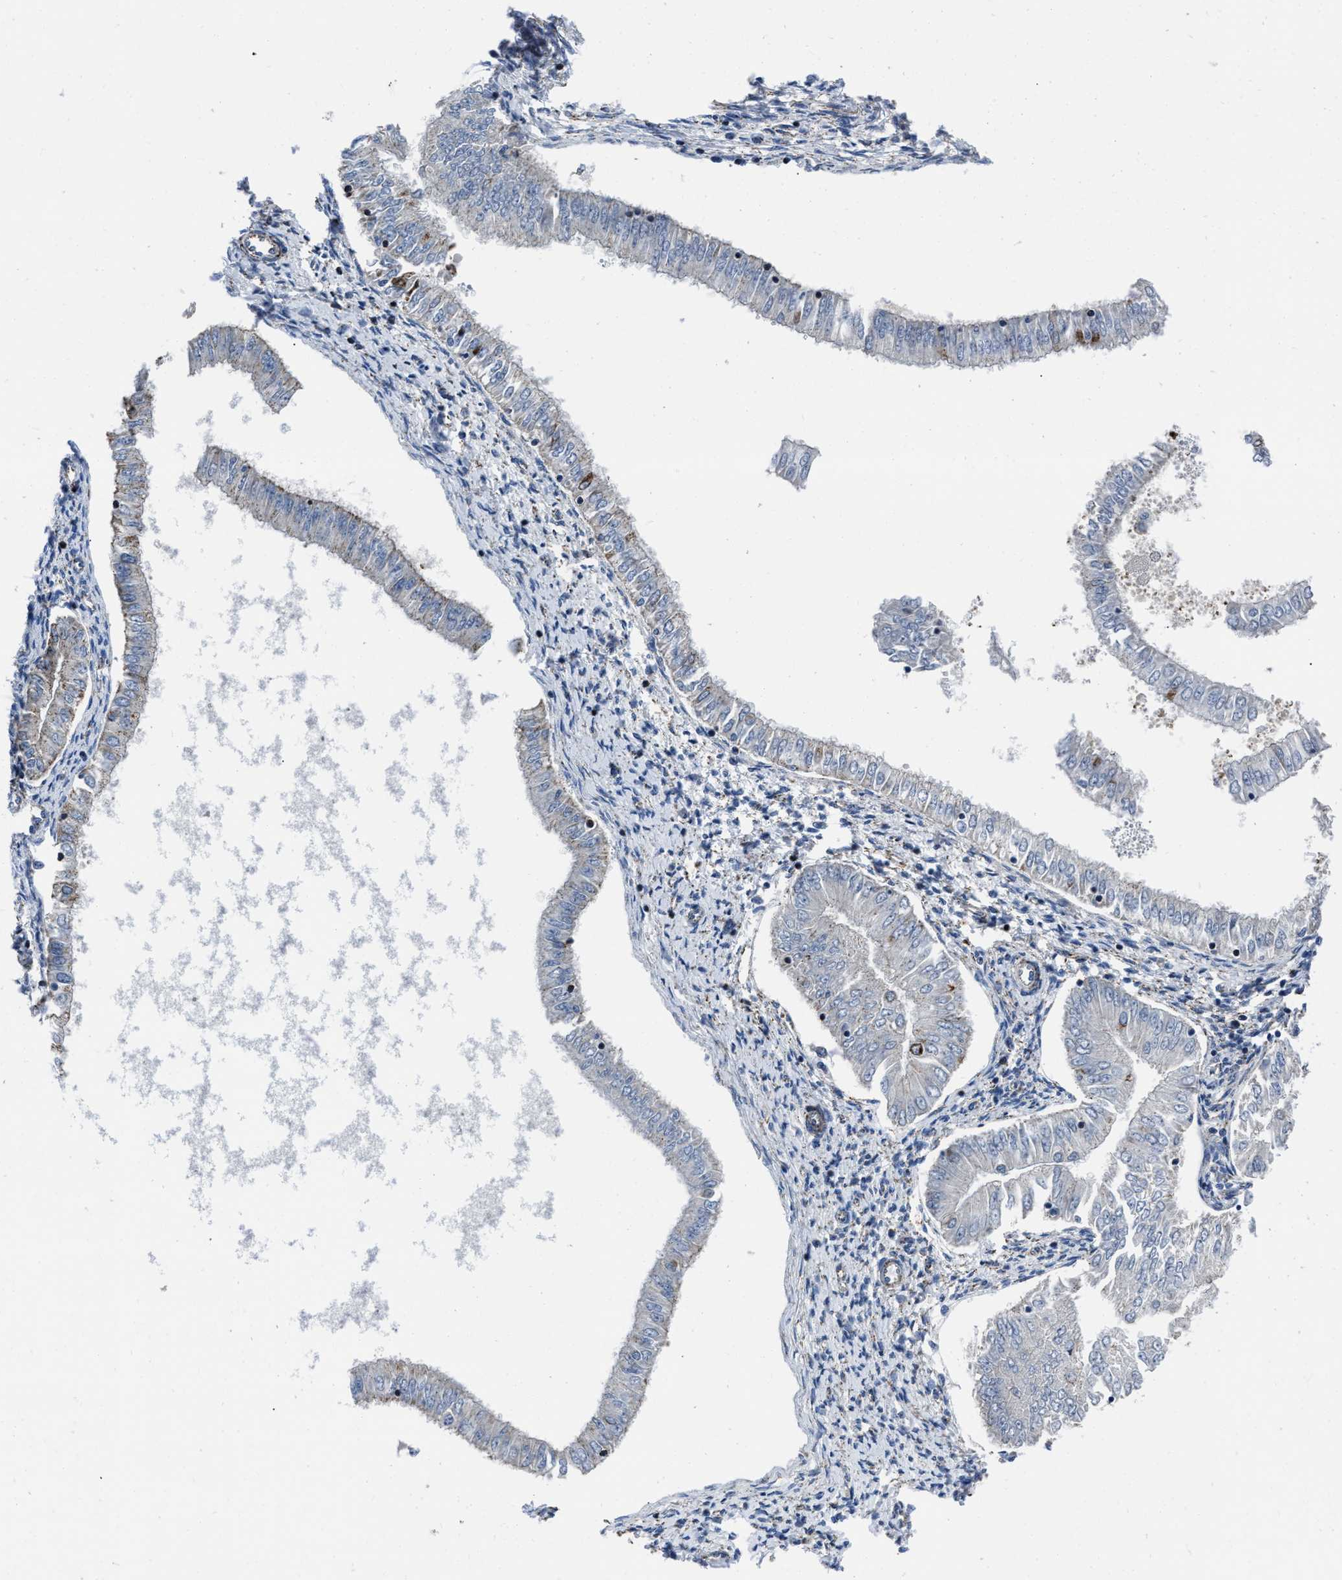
{"staining": {"intensity": "negative", "quantity": "none", "location": "none"}, "tissue": "endometrial cancer", "cell_type": "Tumor cells", "image_type": "cancer", "snomed": [{"axis": "morphology", "description": "Adenocarcinoma, NOS"}, {"axis": "topography", "description": "Endometrium"}], "caption": "Histopathology image shows no protein positivity in tumor cells of endometrial cancer tissue.", "gene": "NSD3", "patient": {"sex": "female", "age": 53}}